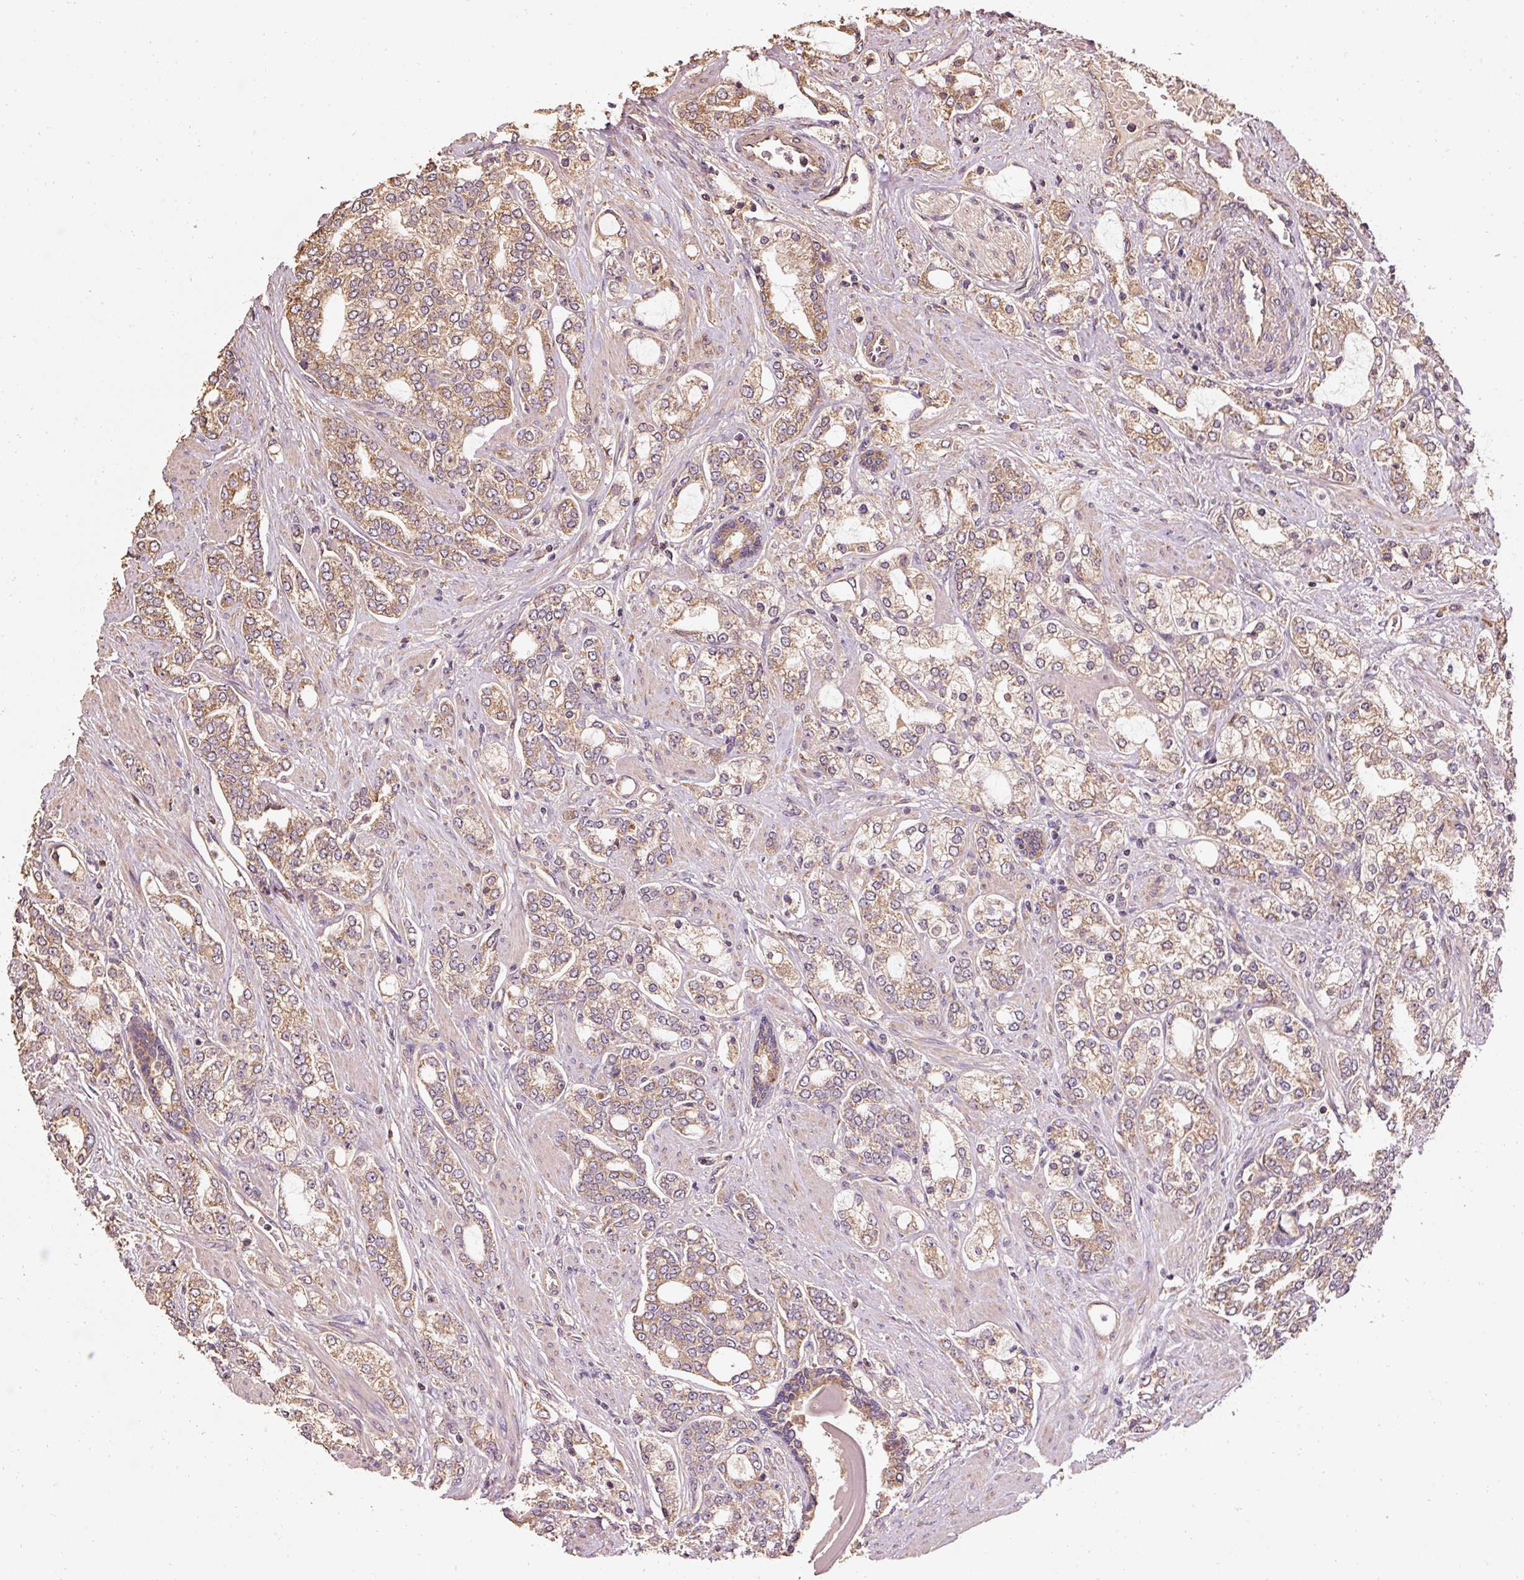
{"staining": {"intensity": "moderate", "quantity": ">75%", "location": "cytoplasmic/membranous"}, "tissue": "prostate cancer", "cell_type": "Tumor cells", "image_type": "cancer", "snomed": [{"axis": "morphology", "description": "Adenocarcinoma, High grade"}, {"axis": "topography", "description": "Prostate"}], "caption": "Brown immunohistochemical staining in human high-grade adenocarcinoma (prostate) reveals moderate cytoplasmic/membranous expression in approximately >75% of tumor cells.", "gene": "EFHC1", "patient": {"sex": "male", "age": 64}}